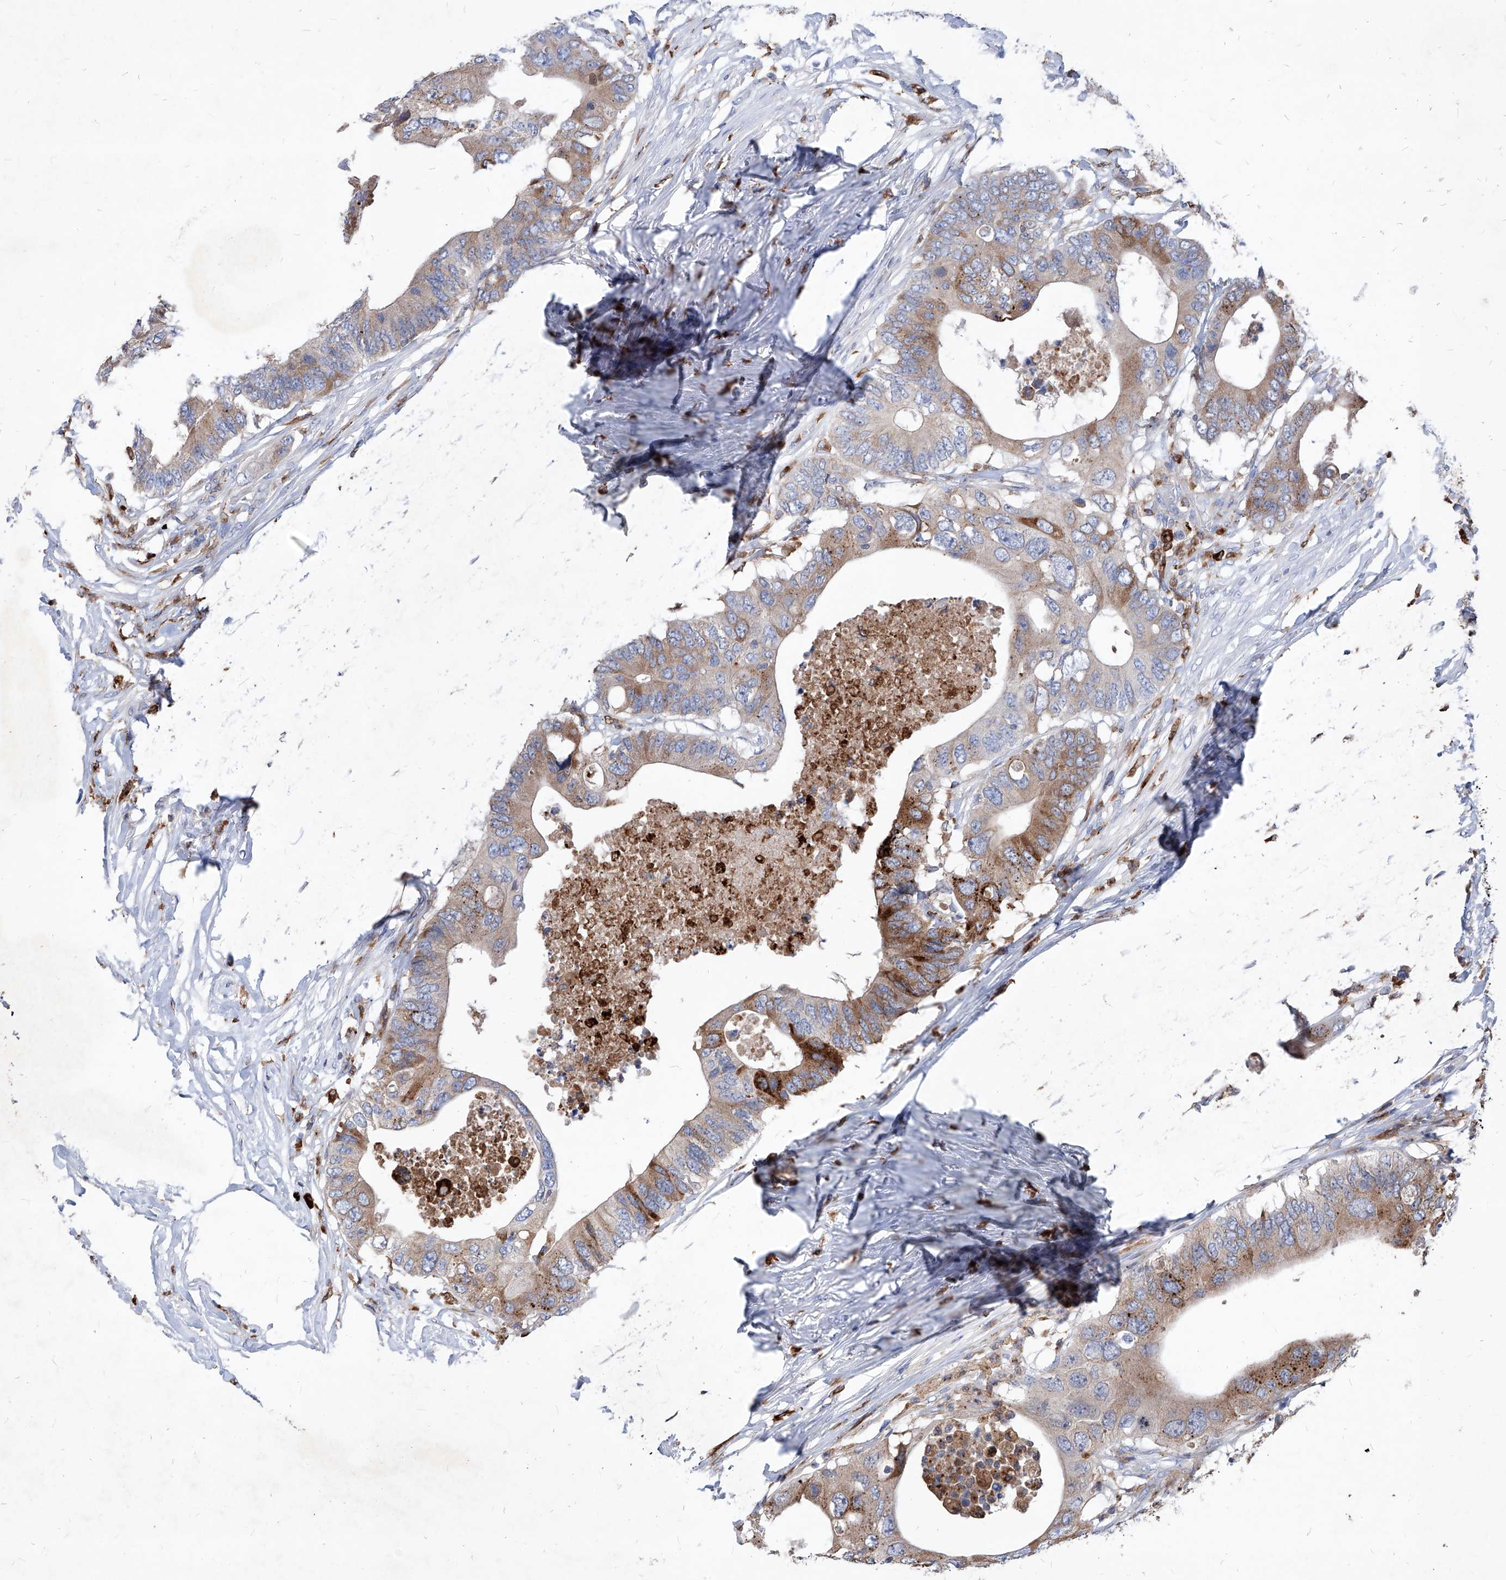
{"staining": {"intensity": "moderate", "quantity": ">75%", "location": "cytoplasmic/membranous"}, "tissue": "colorectal cancer", "cell_type": "Tumor cells", "image_type": "cancer", "snomed": [{"axis": "morphology", "description": "Adenocarcinoma, NOS"}, {"axis": "topography", "description": "Colon"}], "caption": "DAB immunohistochemical staining of adenocarcinoma (colorectal) displays moderate cytoplasmic/membranous protein staining in approximately >75% of tumor cells.", "gene": "UBOX5", "patient": {"sex": "male", "age": 71}}